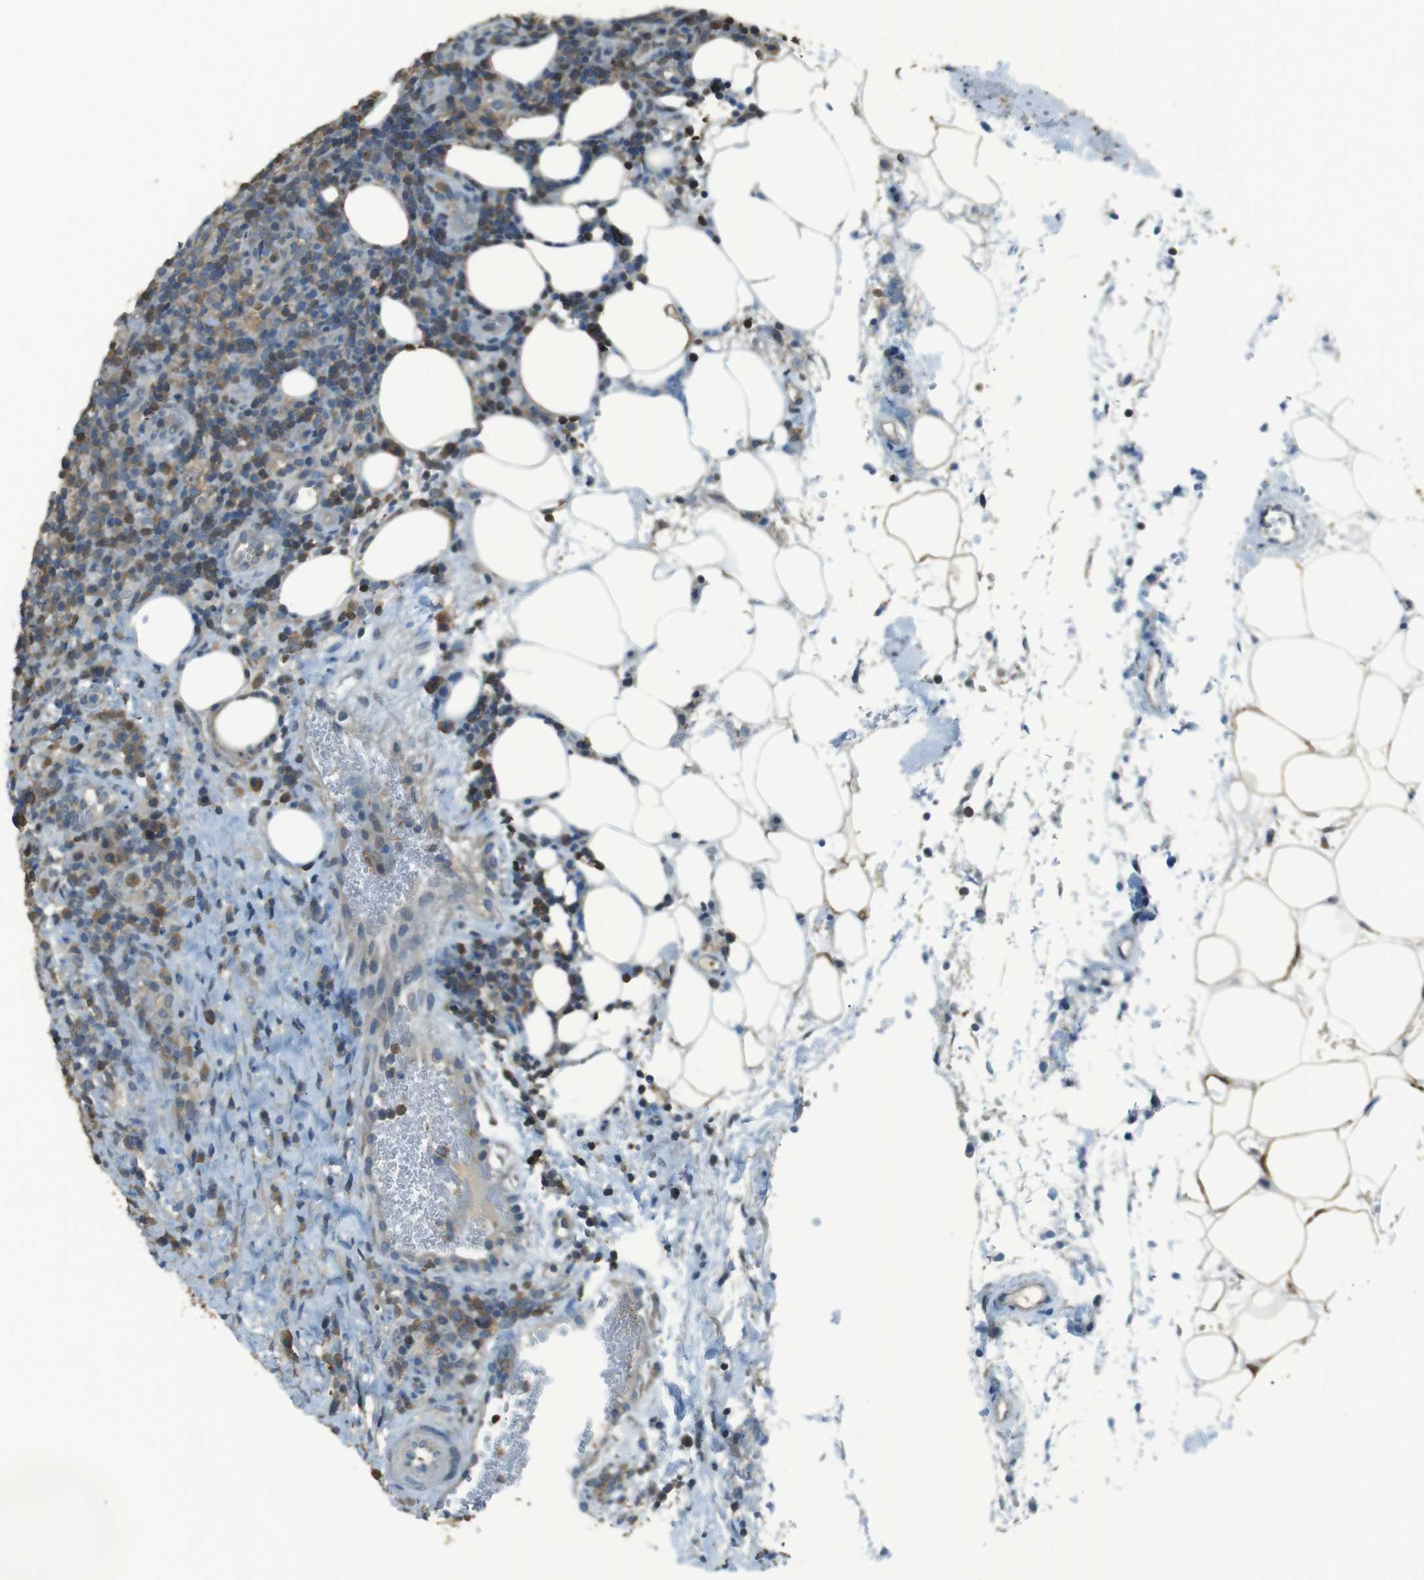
{"staining": {"intensity": "weak", "quantity": "25%-75%", "location": "cytoplasmic/membranous"}, "tissue": "lymphoma", "cell_type": "Tumor cells", "image_type": "cancer", "snomed": [{"axis": "morphology", "description": "Malignant lymphoma, non-Hodgkin's type, High grade"}, {"axis": "topography", "description": "Lymph node"}], "caption": "Immunohistochemical staining of malignant lymphoma, non-Hodgkin's type (high-grade) displays weak cytoplasmic/membranous protein expression in about 25%-75% of tumor cells.", "gene": "TWSG1", "patient": {"sex": "female", "age": 76}}